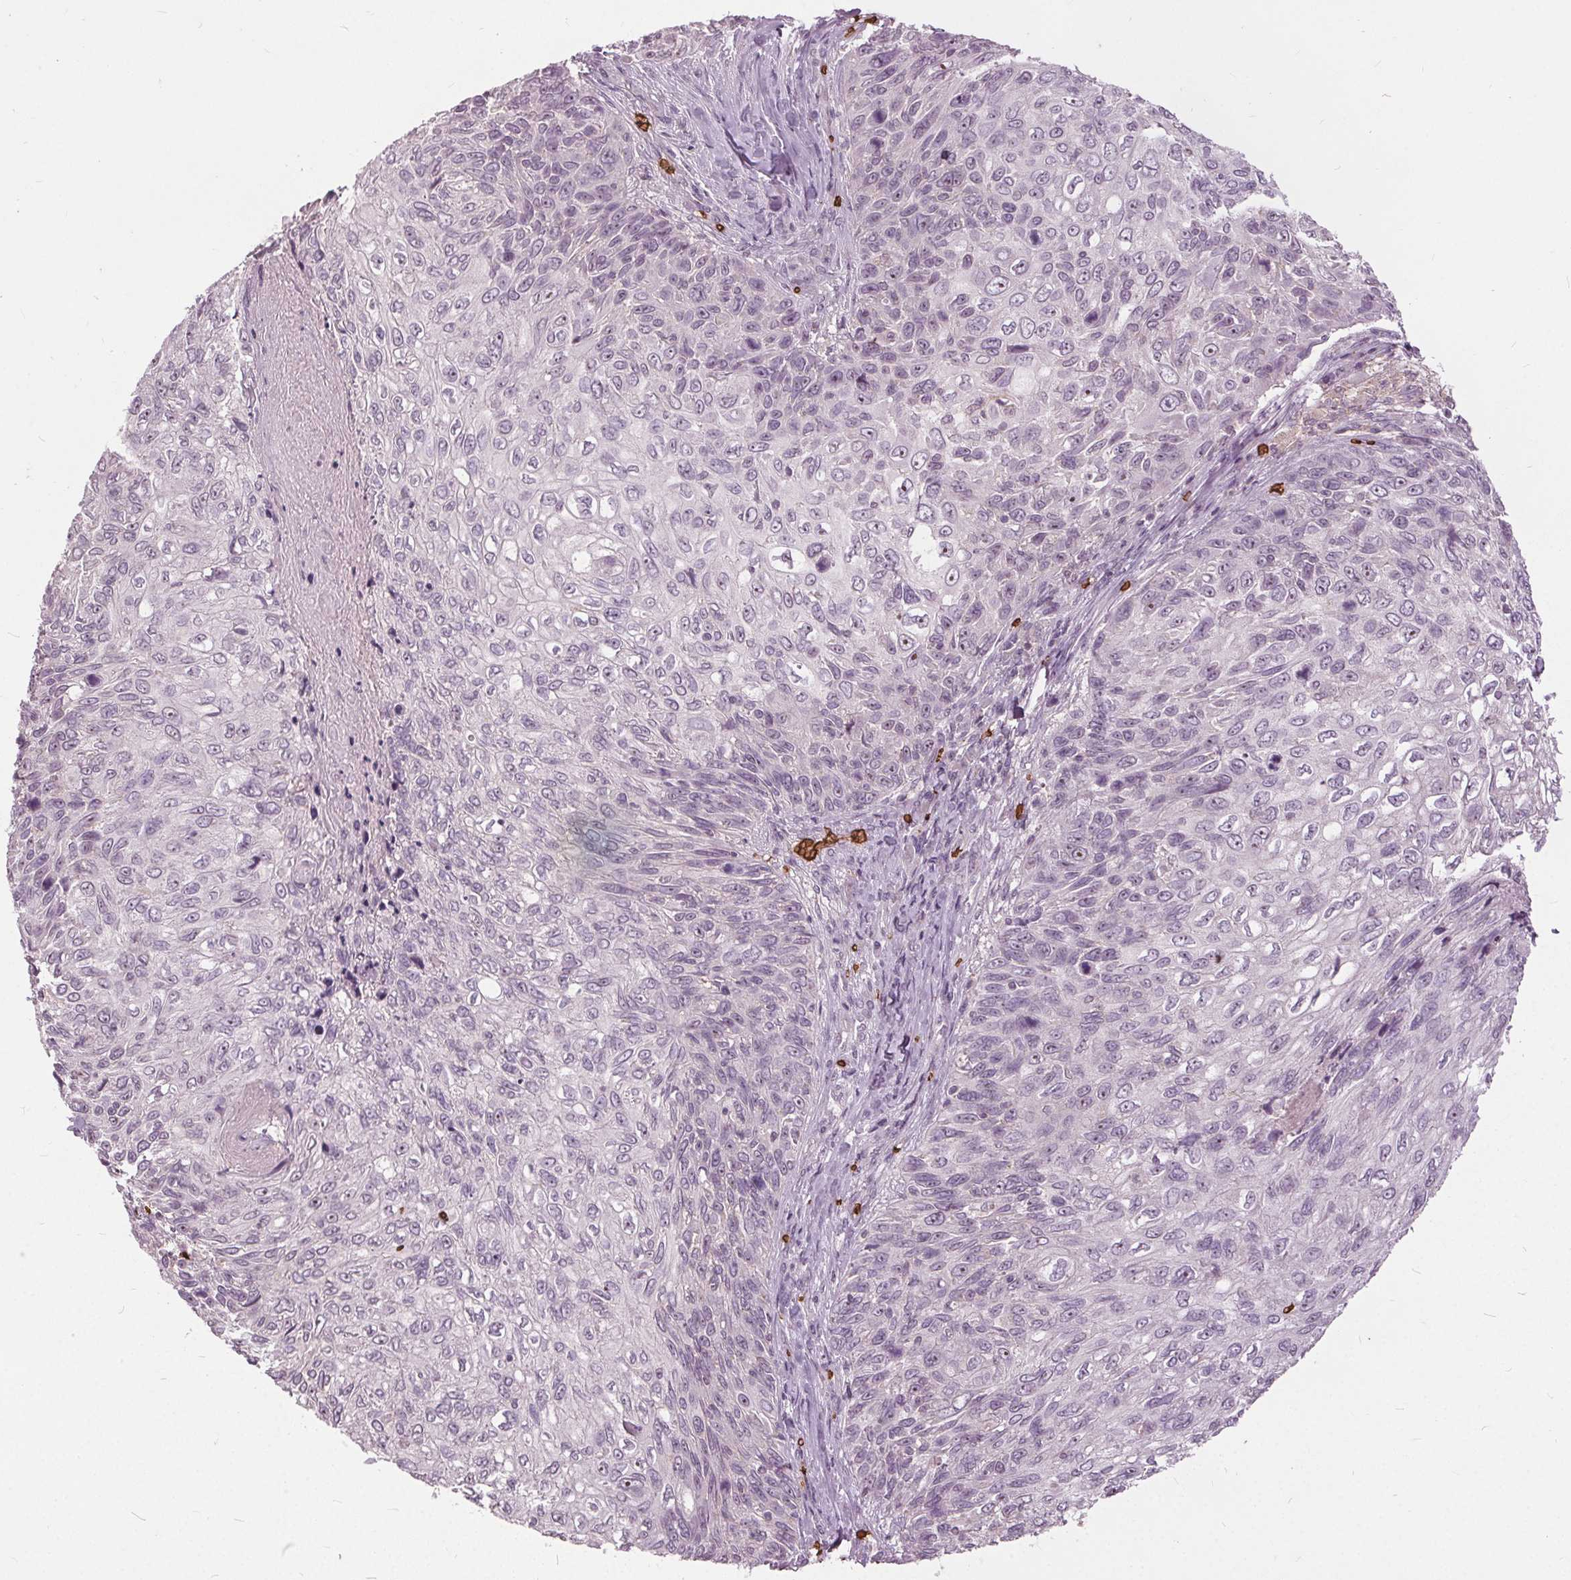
{"staining": {"intensity": "negative", "quantity": "none", "location": "none"}, "tissue": "skin cancer", "cell_type": "Tumor cells", "image_type": "cancer", "snomed": [{"axis": "morphology", "description": "Squamous cell carcinoma, NOS"}, {"axis": "topography", "description": "Skin"}], "caption": "Tumor cells show no significant expression in squamous cell carcinoma (skin).", "gene": "SLC4A1", "patient": {"sex": "male", "age": 92}}